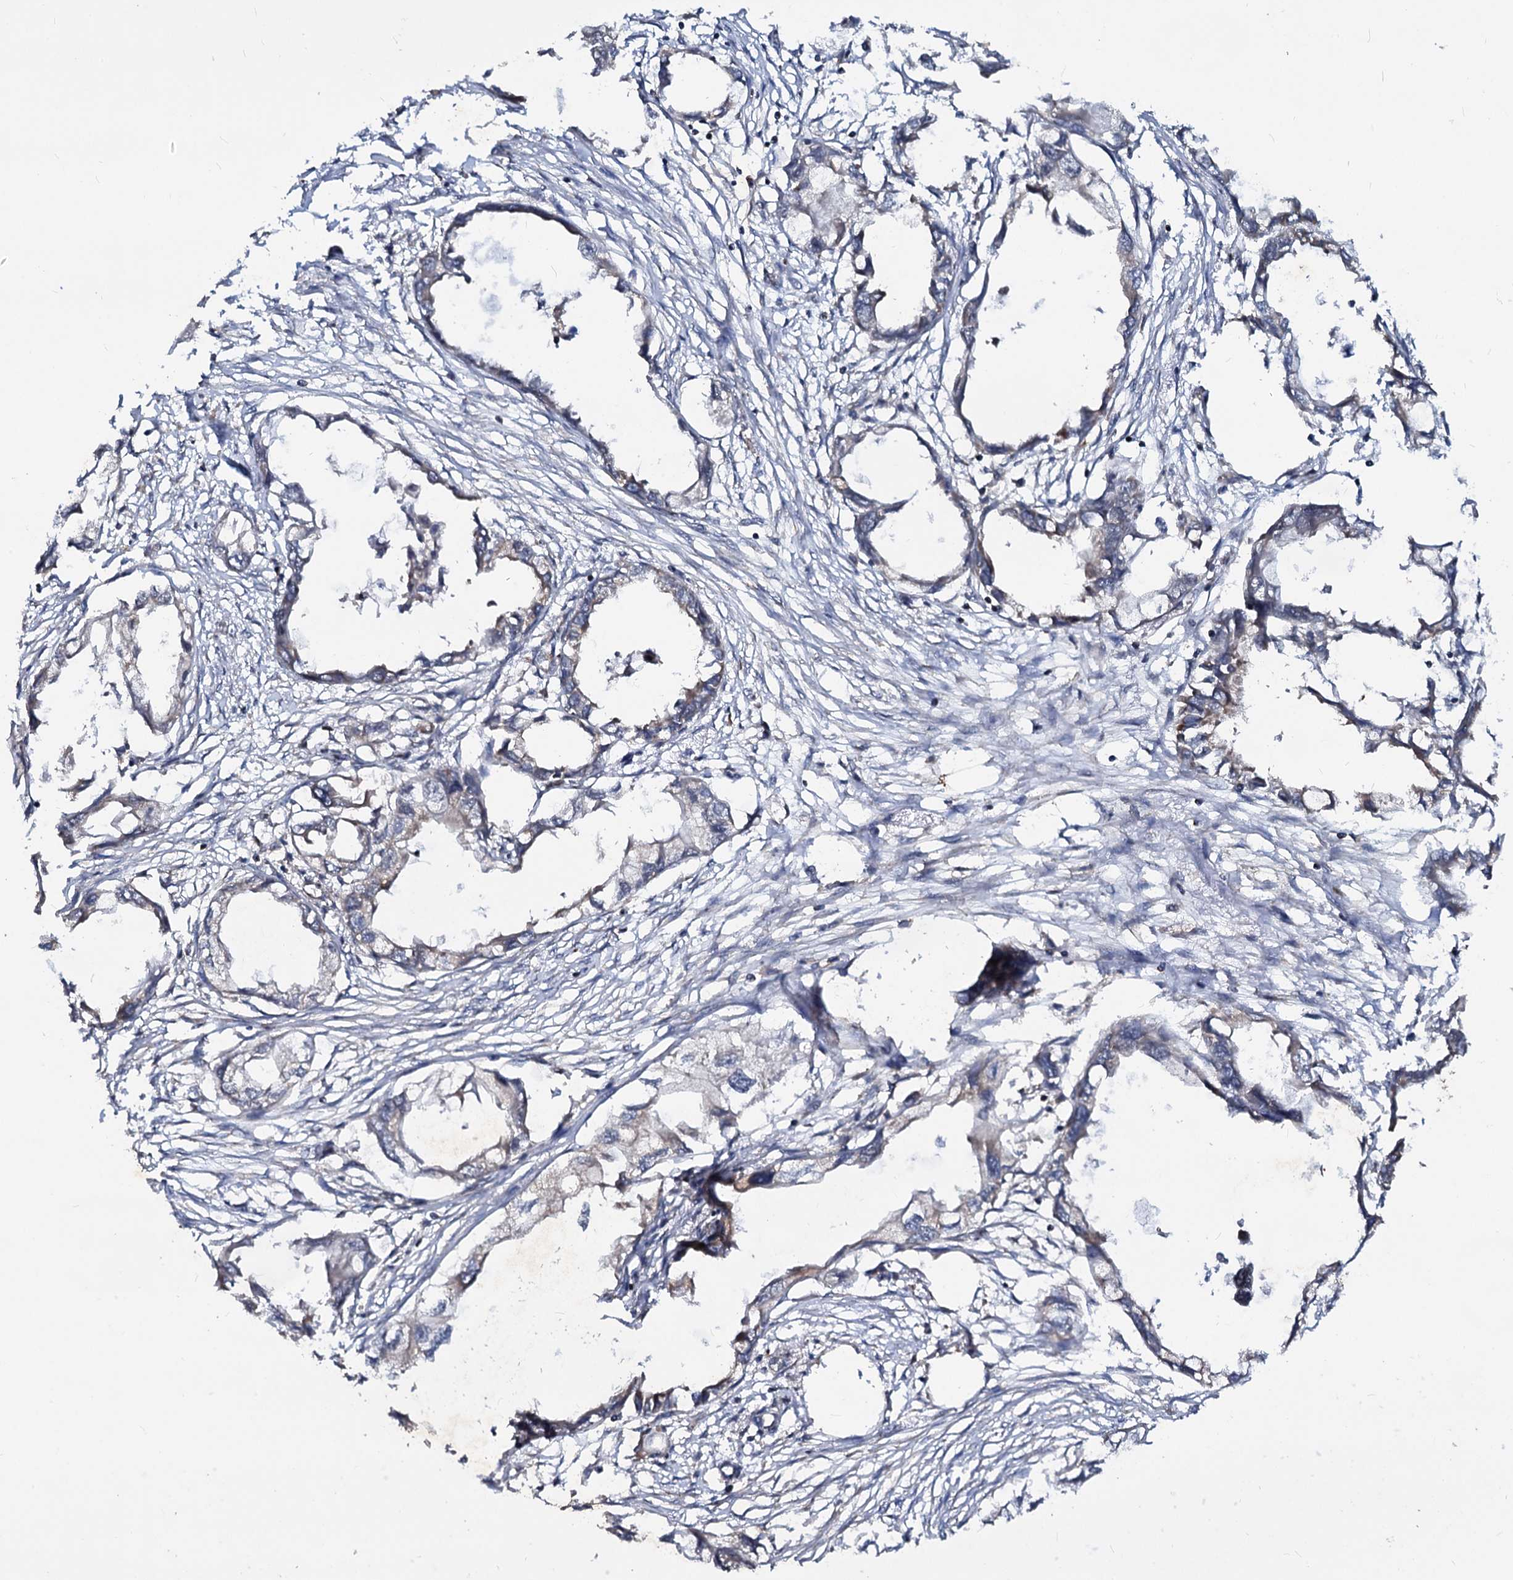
{"staining": {"intensity": "negative", "quantity": "none", "location": "none"}, "tissue": "endometrial cancer", "cell_type": "Tumor cells", "image_type": "cancer", "snomed": [{"axis": "morphology", "description": "Adenocarcinoma, NOS"}, {"axis": "morphology", "description": "Adenocarcinoma, metastatic, NOS"}, {"axis": "topography", "description": "Adipose tissue"}, {"axis": "topography", "description": "Endometrium"}], "caption": "Human endometrial cancer stained for a protein using immunohistochemistry shows no expression in tumor cells.", "gene": "CEP76", "patient": {"sex": "female", "age": 67}}